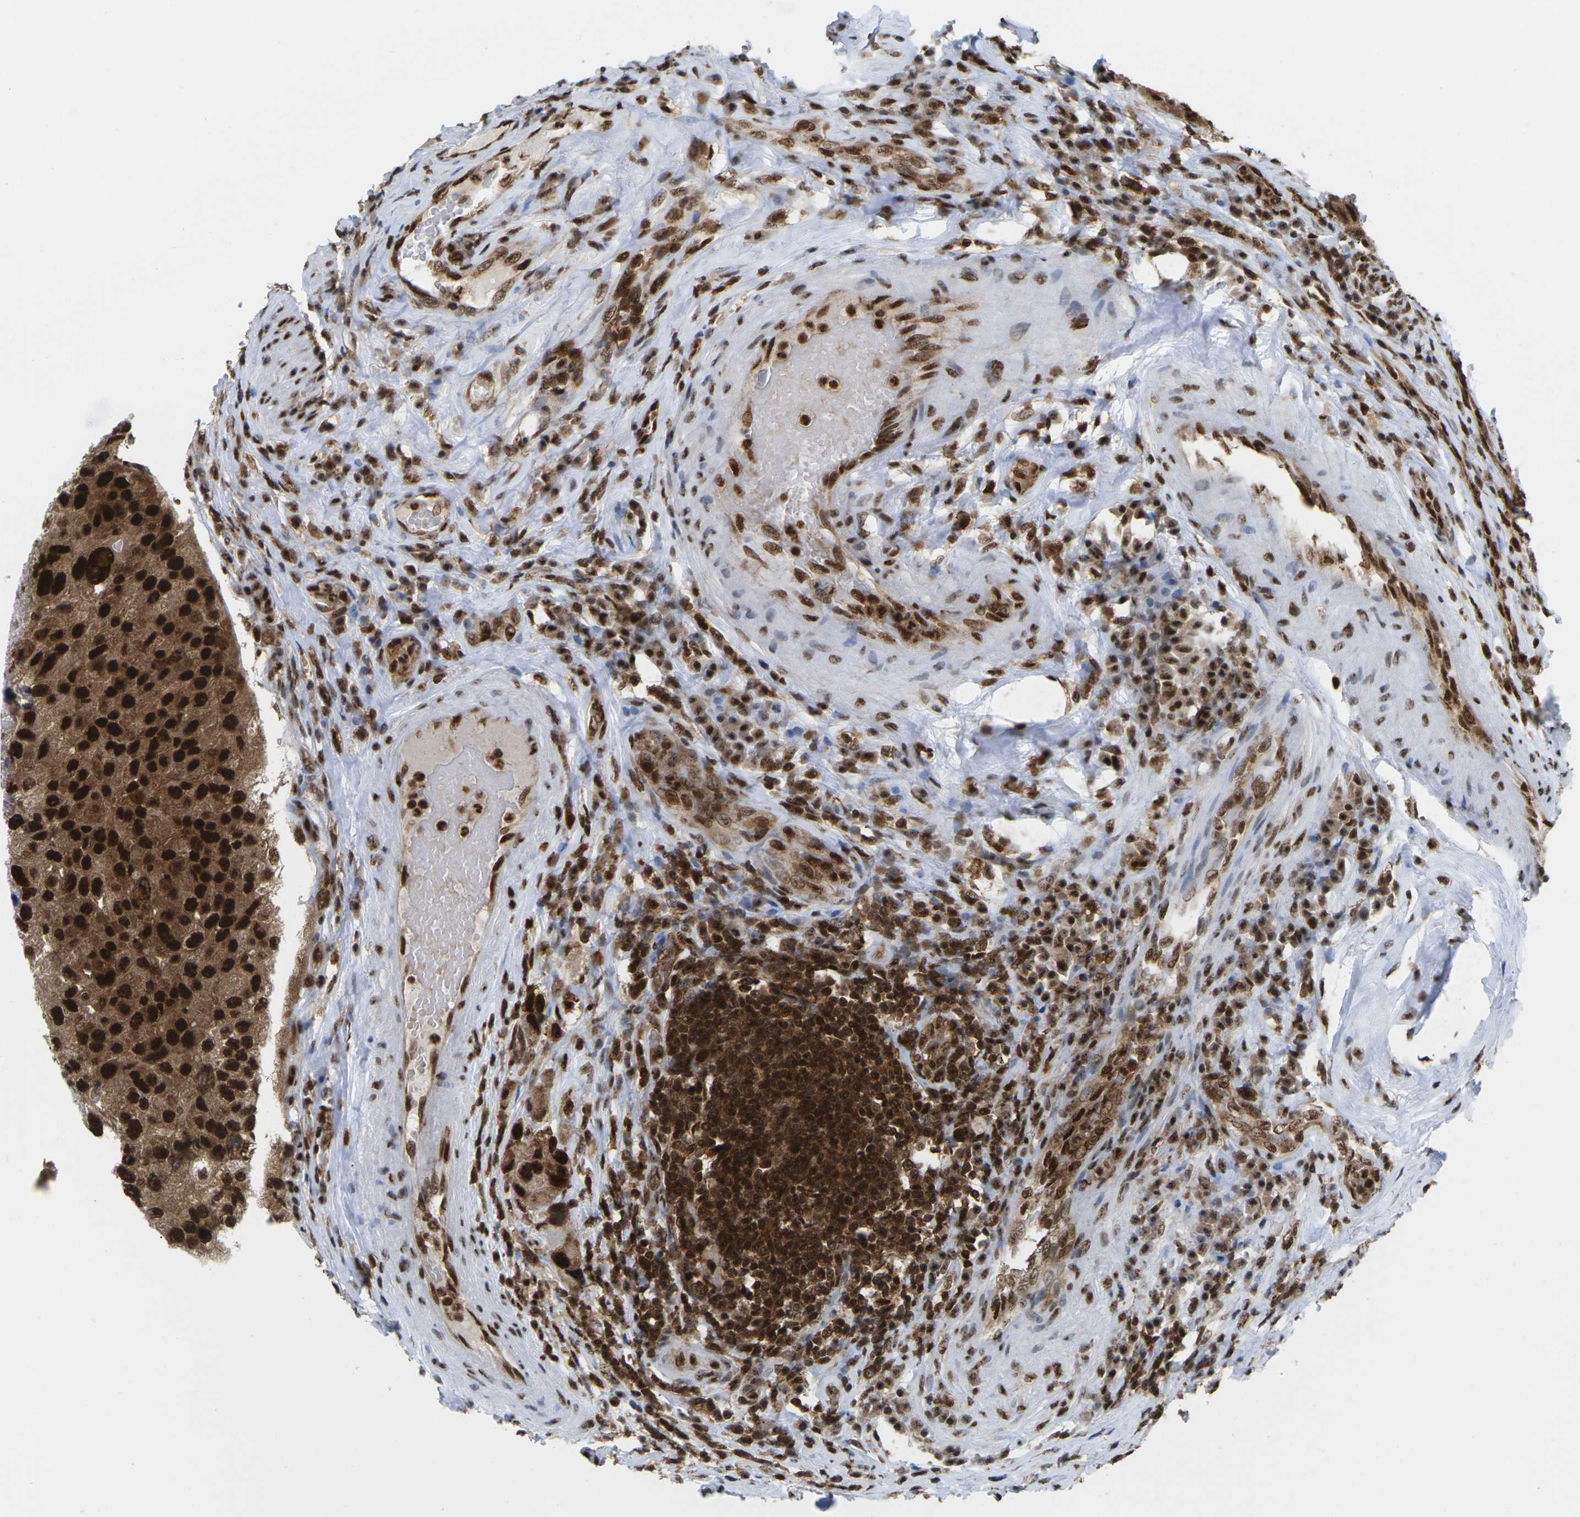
{"staining": {"intensity": "strong", "quantity": ">75%", "location": "cytoplasmic/membranous,nuclear"}, "tissue": "urothelial cancer", "cell_type": "Tumor cells", "image_type": "cancer", "snomed": [{"axis": "morphology", "description": "Urothelial carcinoma, High grade"}, {"axis": "topography", "description": "Urinary bladder"}], "caption": "Immunohistochemical staining of human high-grade urothelial carcinoma shows strong cytoplasmic/membranous and nuclear protein expression in about >75% of tumor cells. (Brightfield microscopy of DAB IHC at high magnification).", "gene": "MAGOH", "patient": {"sex": "female", "age": 64}}